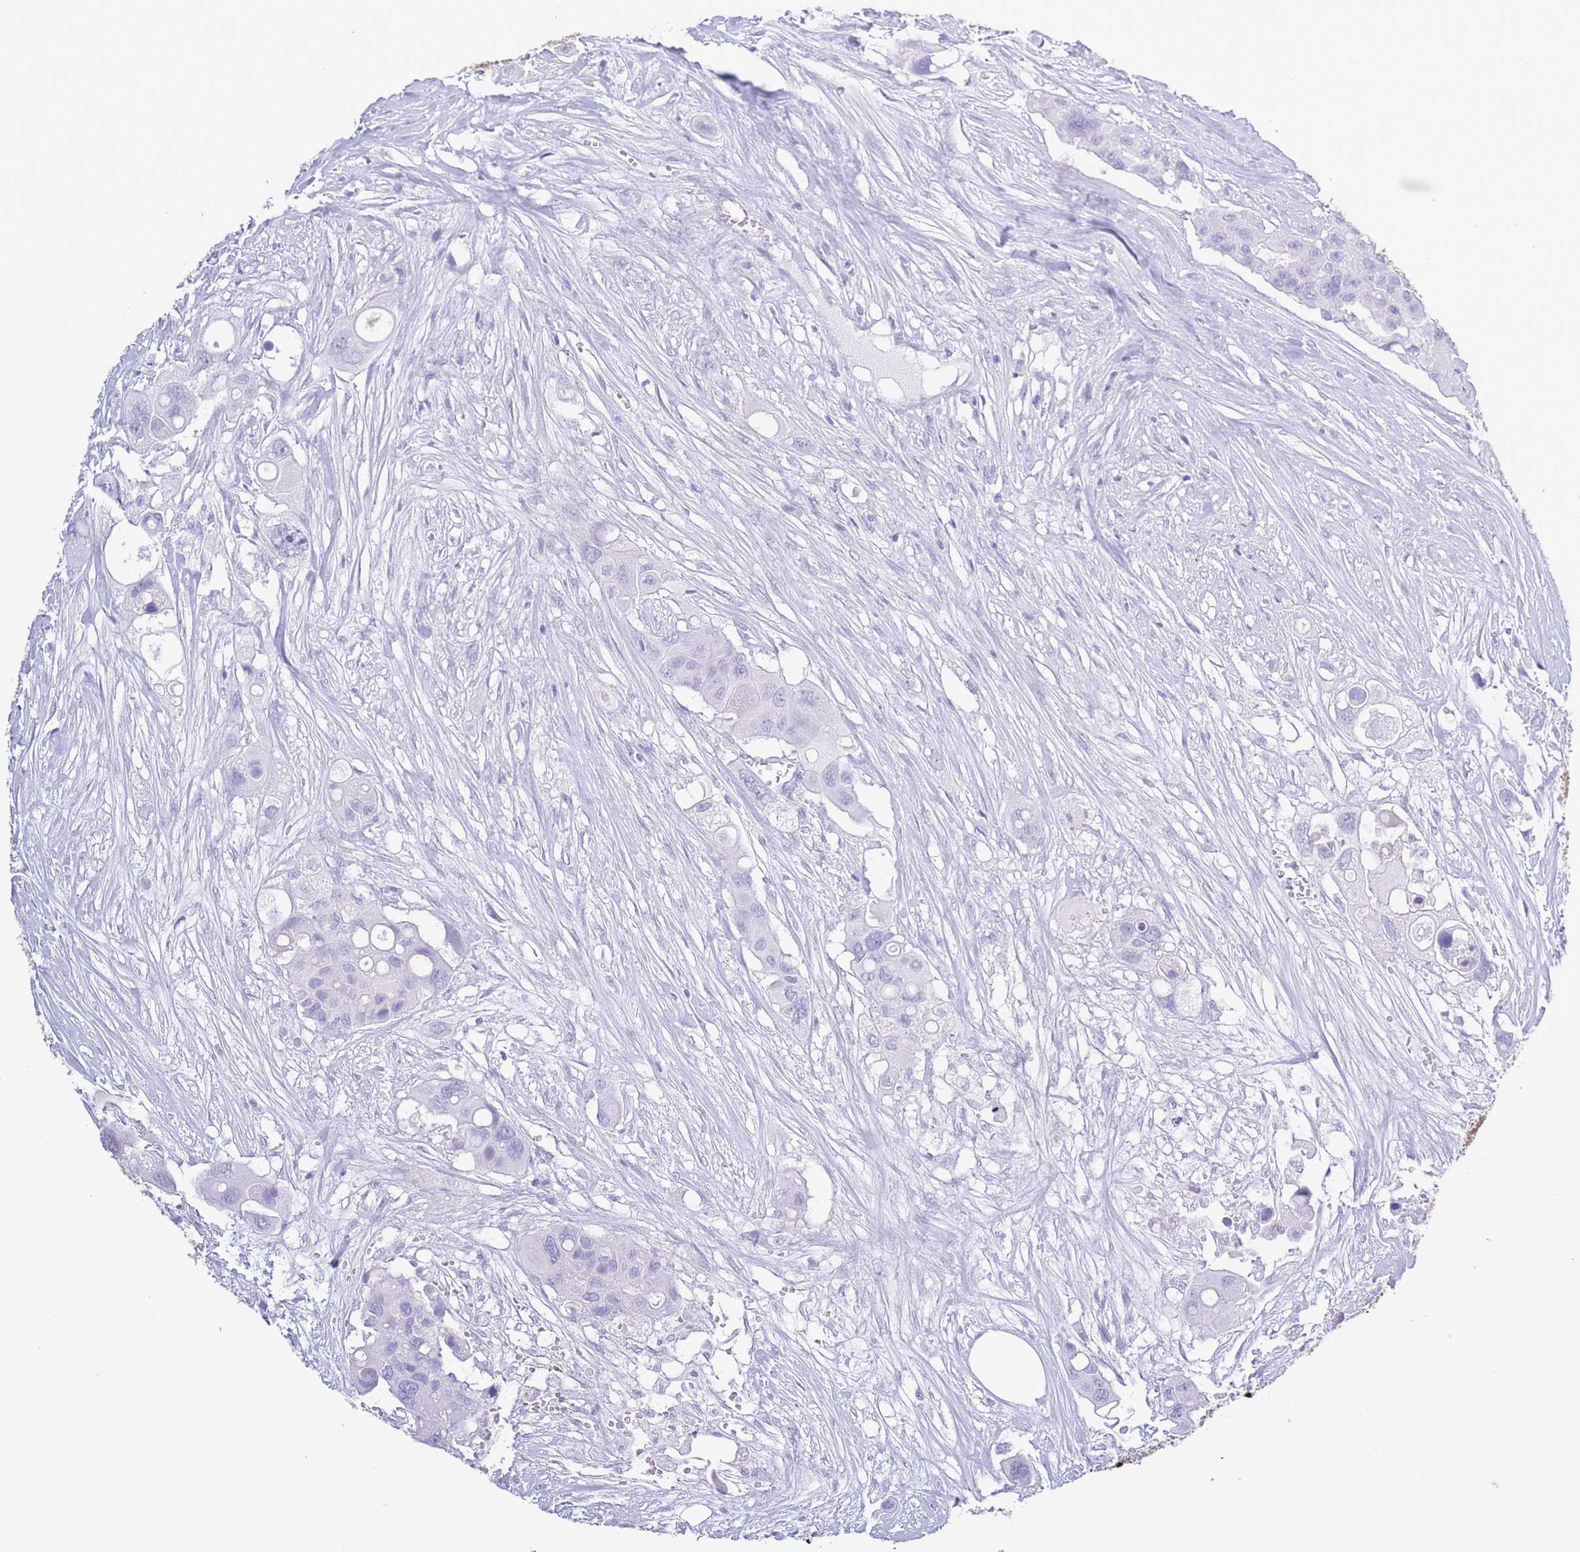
{"staining": {"intensity": "negative", "quantity": "none", "location": "none"}, "tissue": "colorectal cancer", "cell_type": "Tumor cells", "image_type": "cancer", "snomed": [{"axis": "morphology", "description": "Adenocarcinoma, NOS"}, {"axis": "topography", "description": "Colon"}], "caption": "Tumor cells show no significant protein positivity in colorectal cancer.", "gene": "PKLR", "patient": {"sex": "male", "age": 77}}